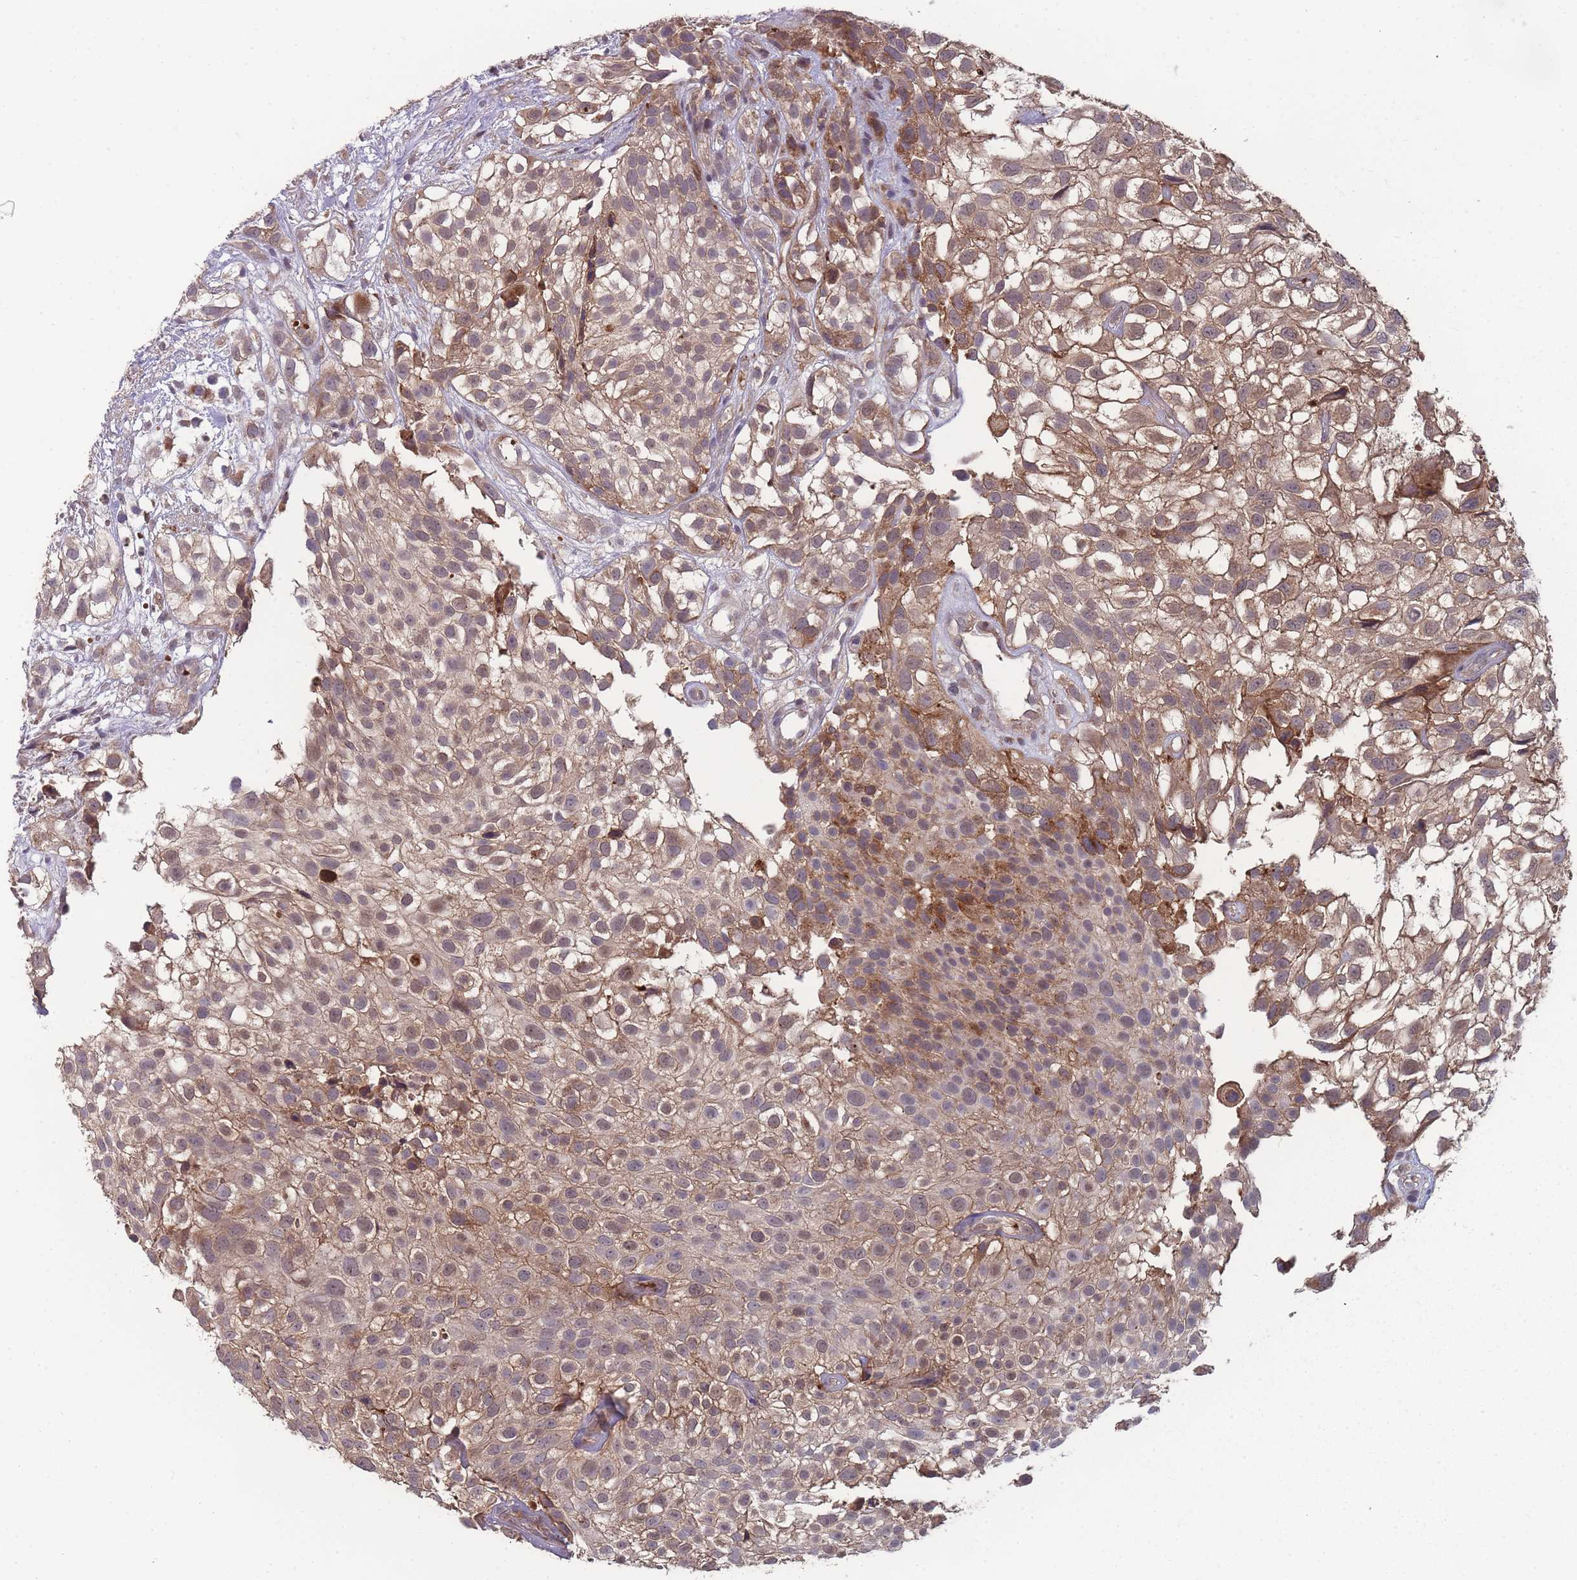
{"staining": {"intensity": "moderate", "quantity": ">75%", "location": "cytoplasmic/membranous"}, "tissue": "urothelial cancer", "cell_type": "Tumor cells", "image_type": "cancer", "snomed": [{"axis": "morphology", "description": "Urothelial carcinoma, High grade"}, {"axis": "topography", "description": "Urinary bladder"}], "caption": "IHC of human urothelial carcinoma (high-grade) exhibits medium levels of moderate cytoplasmic/membranous positivity in about >75% of tumor cells.", "gene": "SLC35B4", "patient": {"sex": "male", "age": 56}}